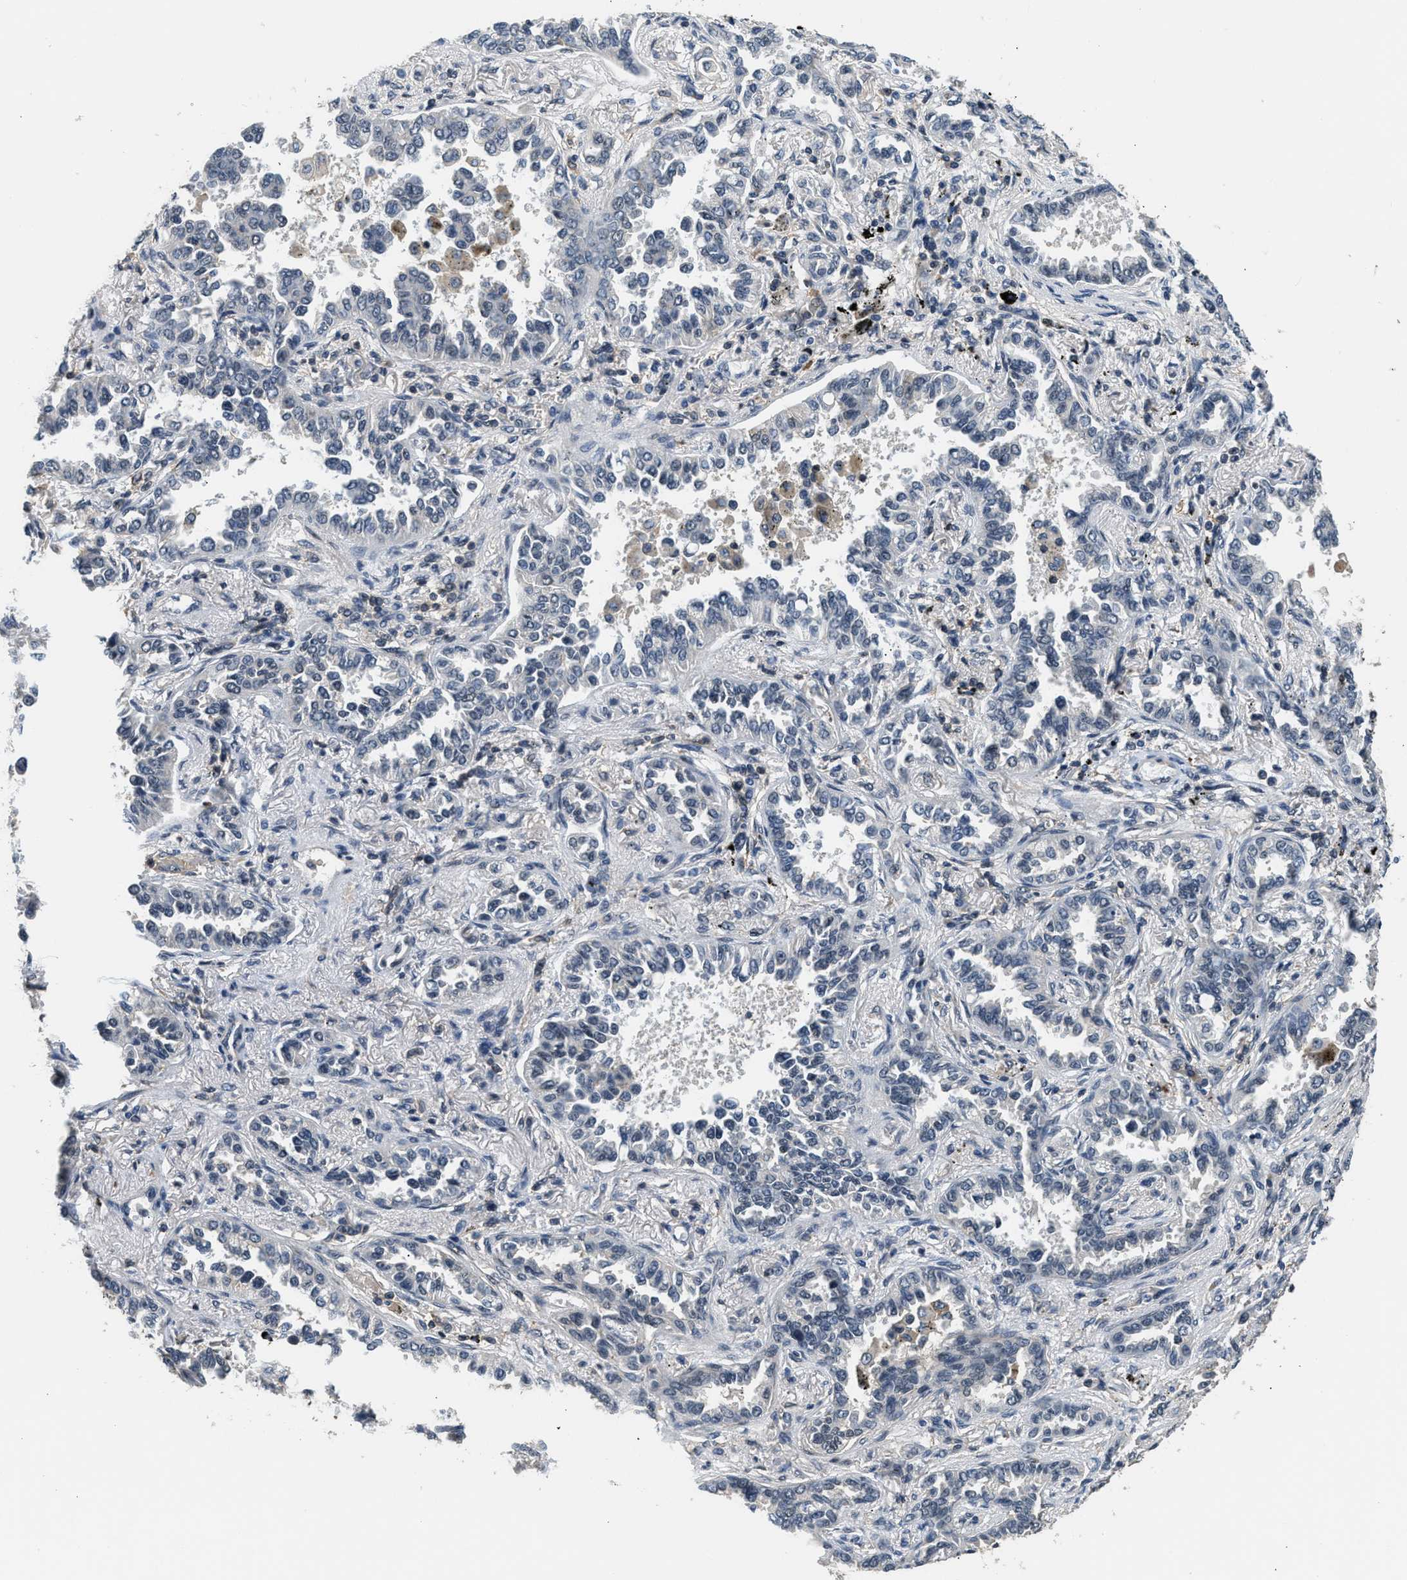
{"staining": {"intensity": "negative", "quantity": "none", "location": "none"}, "tissue": "lung cancer", "cell_type": "Tumor cells", "image_type": "cancer", "snomed": [{"axis": "morphology", "description": "Normal tissue, NOS"}, {"axis": "morphology", "description": "Adenocarcinoma, NOS"}, {"axis": "topography", "description": "Lung"}], "caption": "DAB immunohistochemical staining of human lung cancer reveals no significant positivity in tumor cells.", "gene": "MTMR1", "patient": {"sex": "male", "age": 59}}